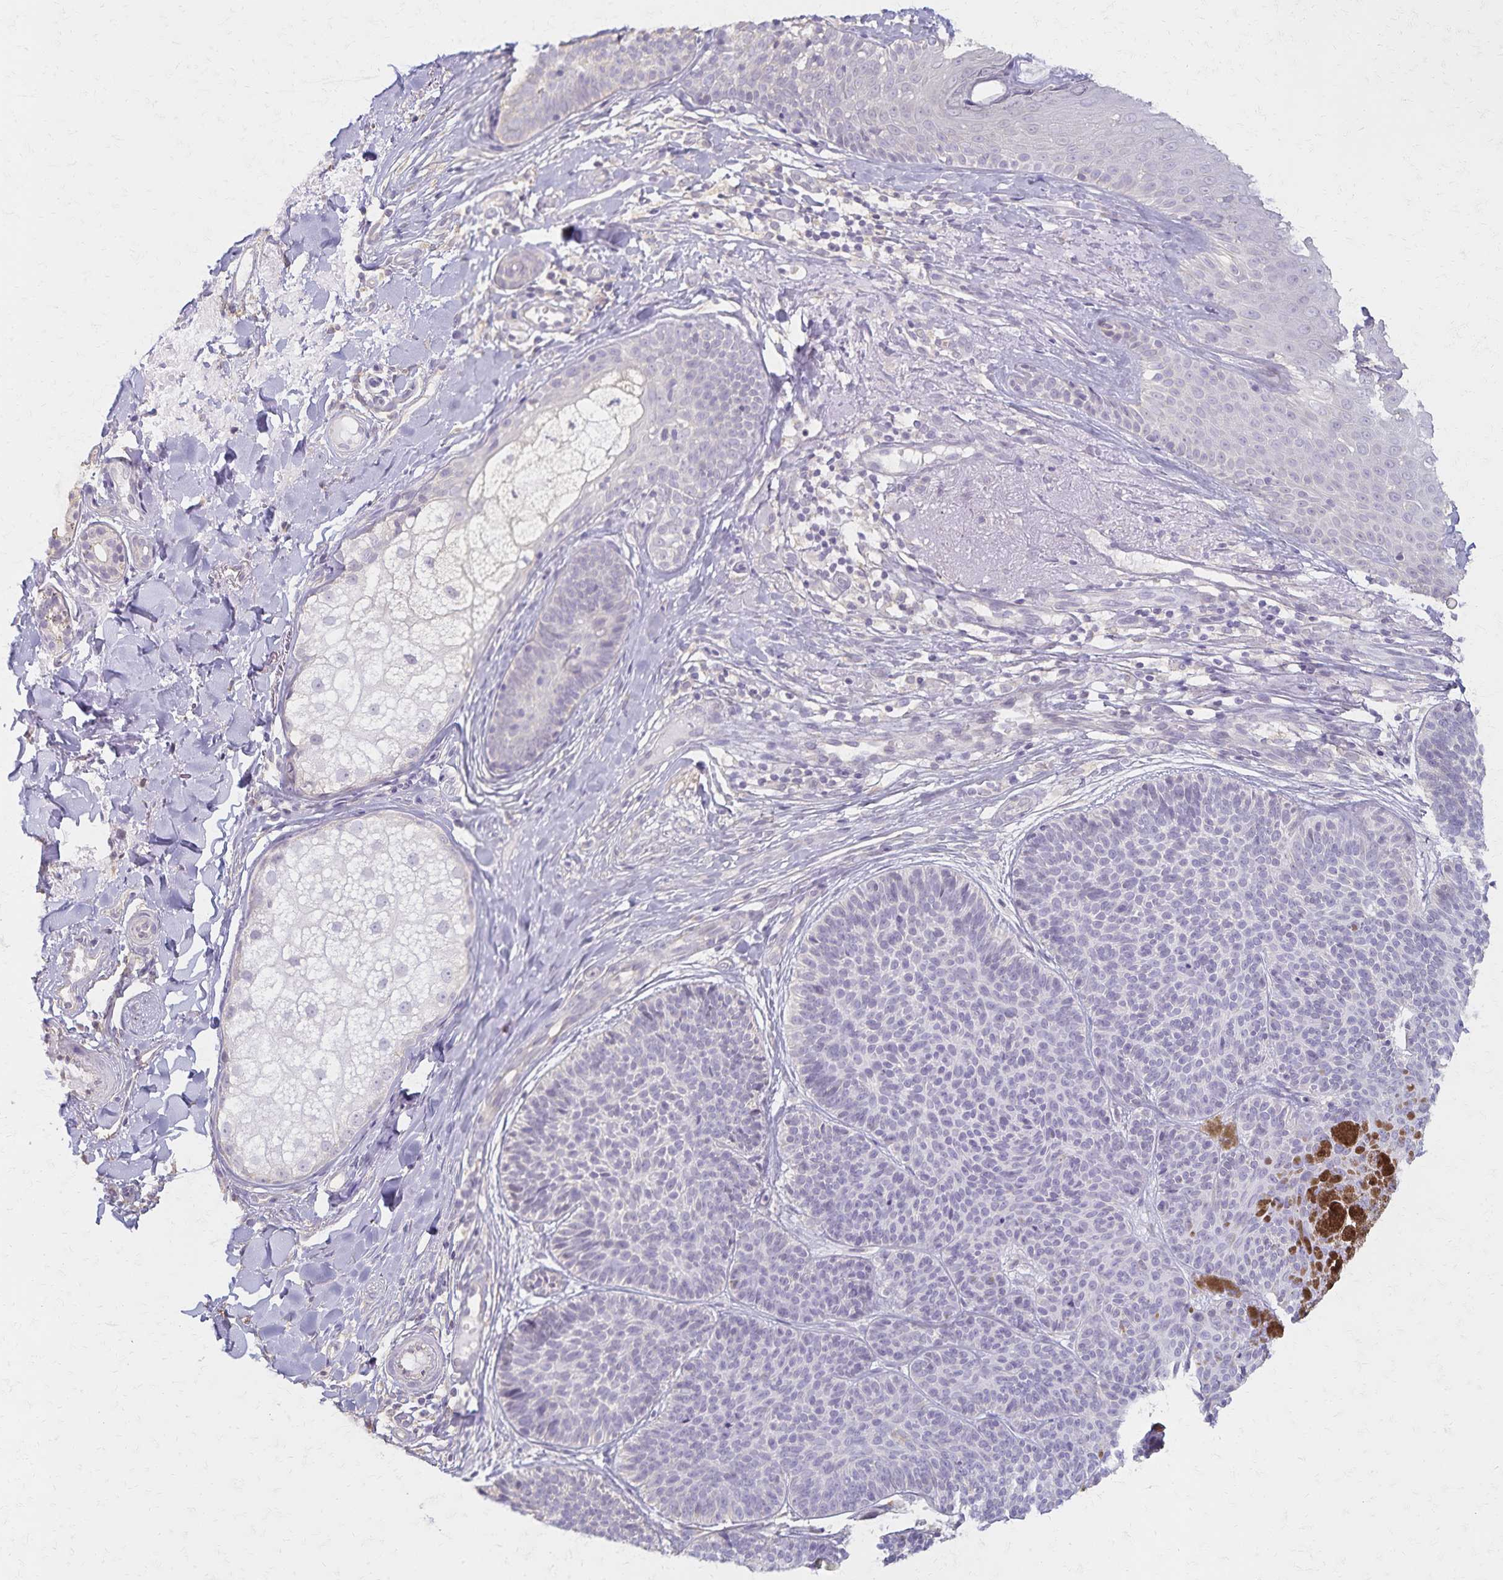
{"staining": {"intensity": "negative", "quantity": "none", "location": "none"}, "tissue": "skin cancer", "cell_type": "Tumor cells", "image_type": "cancer", "snomed": [{"axis": "morphology", "description": "Basal cell carcinoma"}, {"axis": "topography", "description": "Skin"}], "caption": "Immunohistochemical staining of basal cell carcinoma (skin) exhibits no significant expression in tumor cells. The staining is performed using DAB brown chromogen with nuclei counter-stained in using hematoxylin.", "gene": "KISS1", "patient": {"sex": "male", "age": 82}}